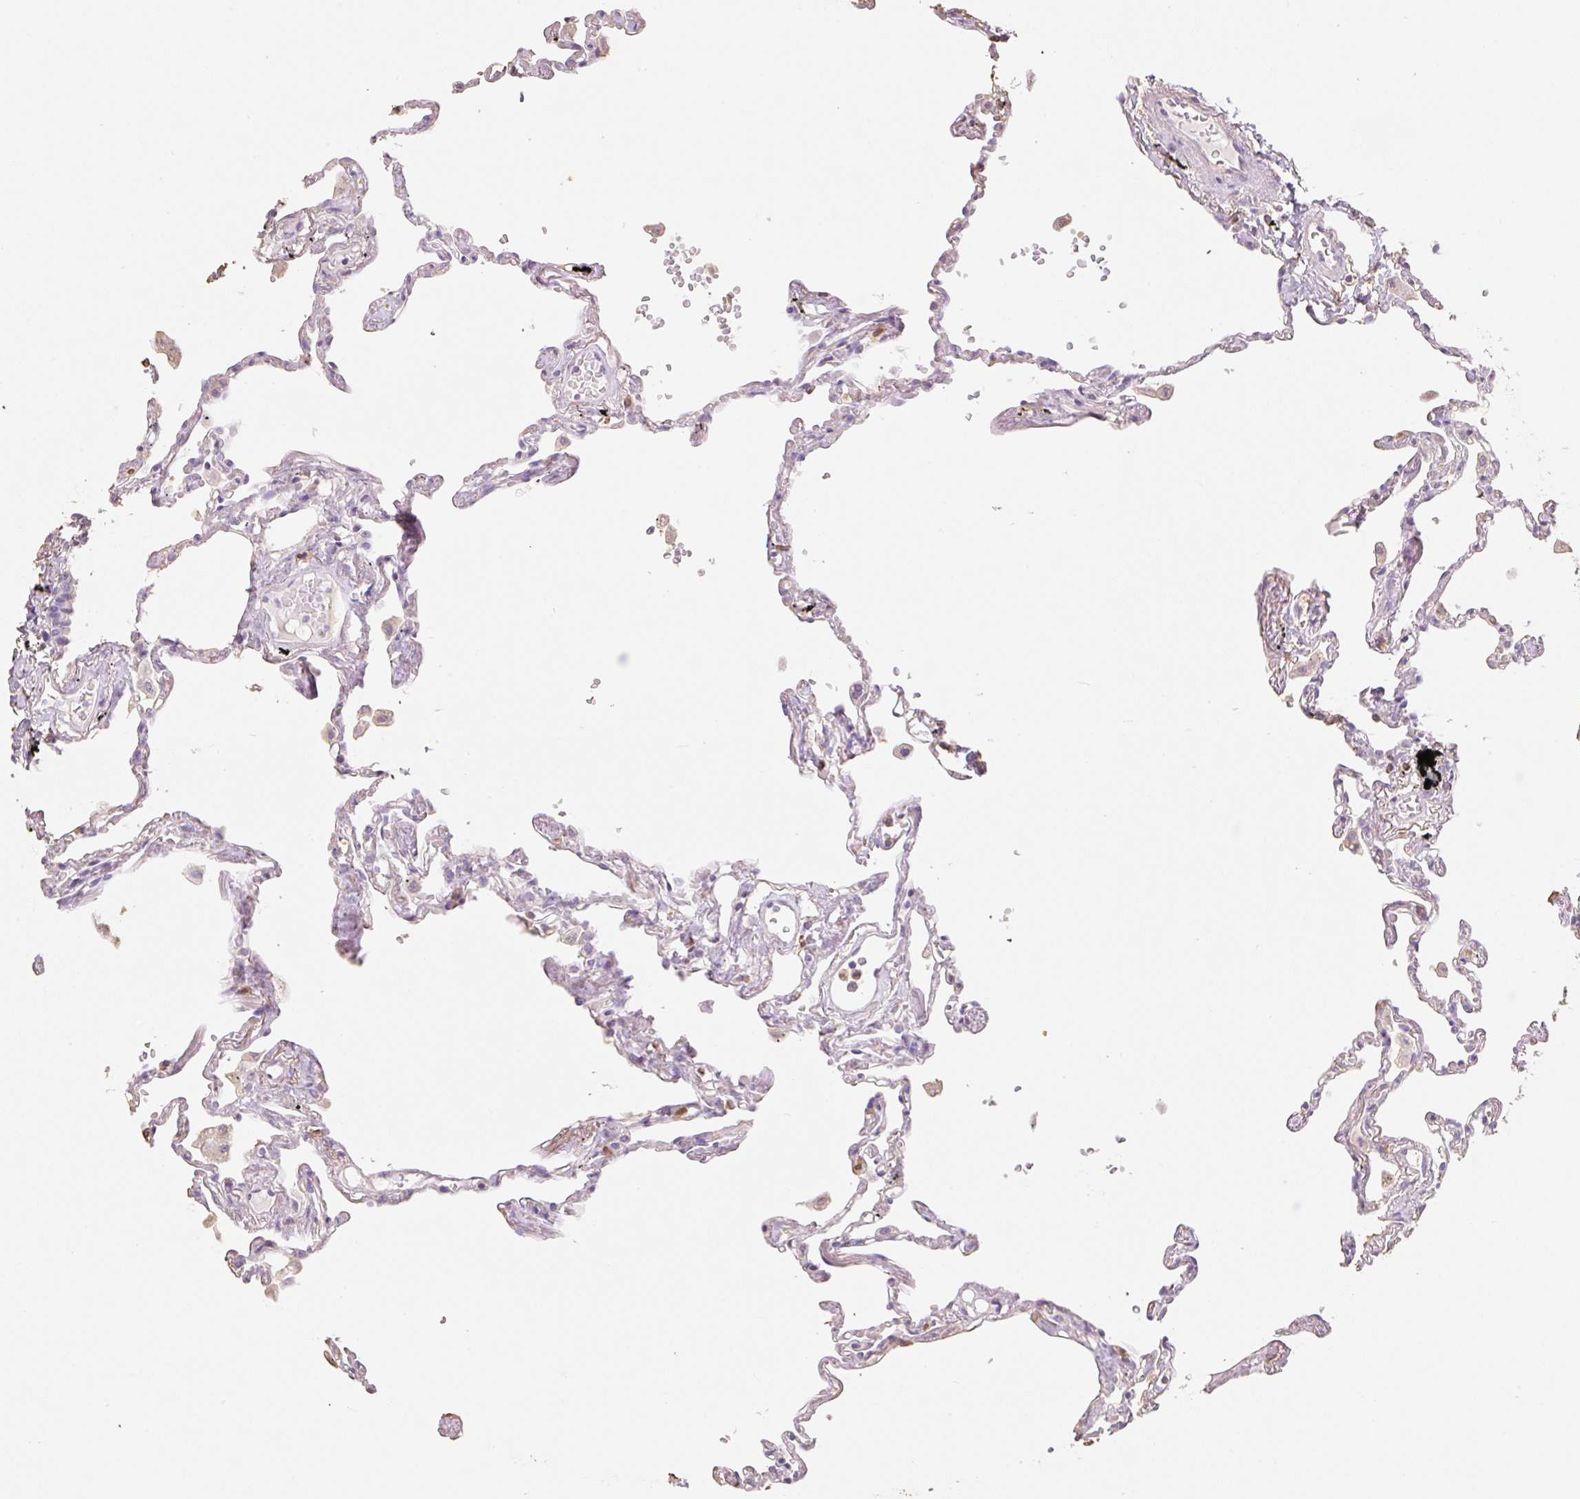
{"staining": {"intensity": "weak", "quantity": "<25%", "location": "cytoplasmic/membranous"}, "tissue": "lung", "cell_type": "Alveolar cells", "image_type": "normal", "snomed": [{"axis": "morphology", "description": "Normal tissue, NOS"}, {"axis": "topography", "description": "Lung"}], "caption": "This is an immunohistochemistry photomicrograph of unremarkable lung. There is no staining in alveolar cells.", "gene": "MBOAT7", "patient": {"sex": "female", "age": 67}}